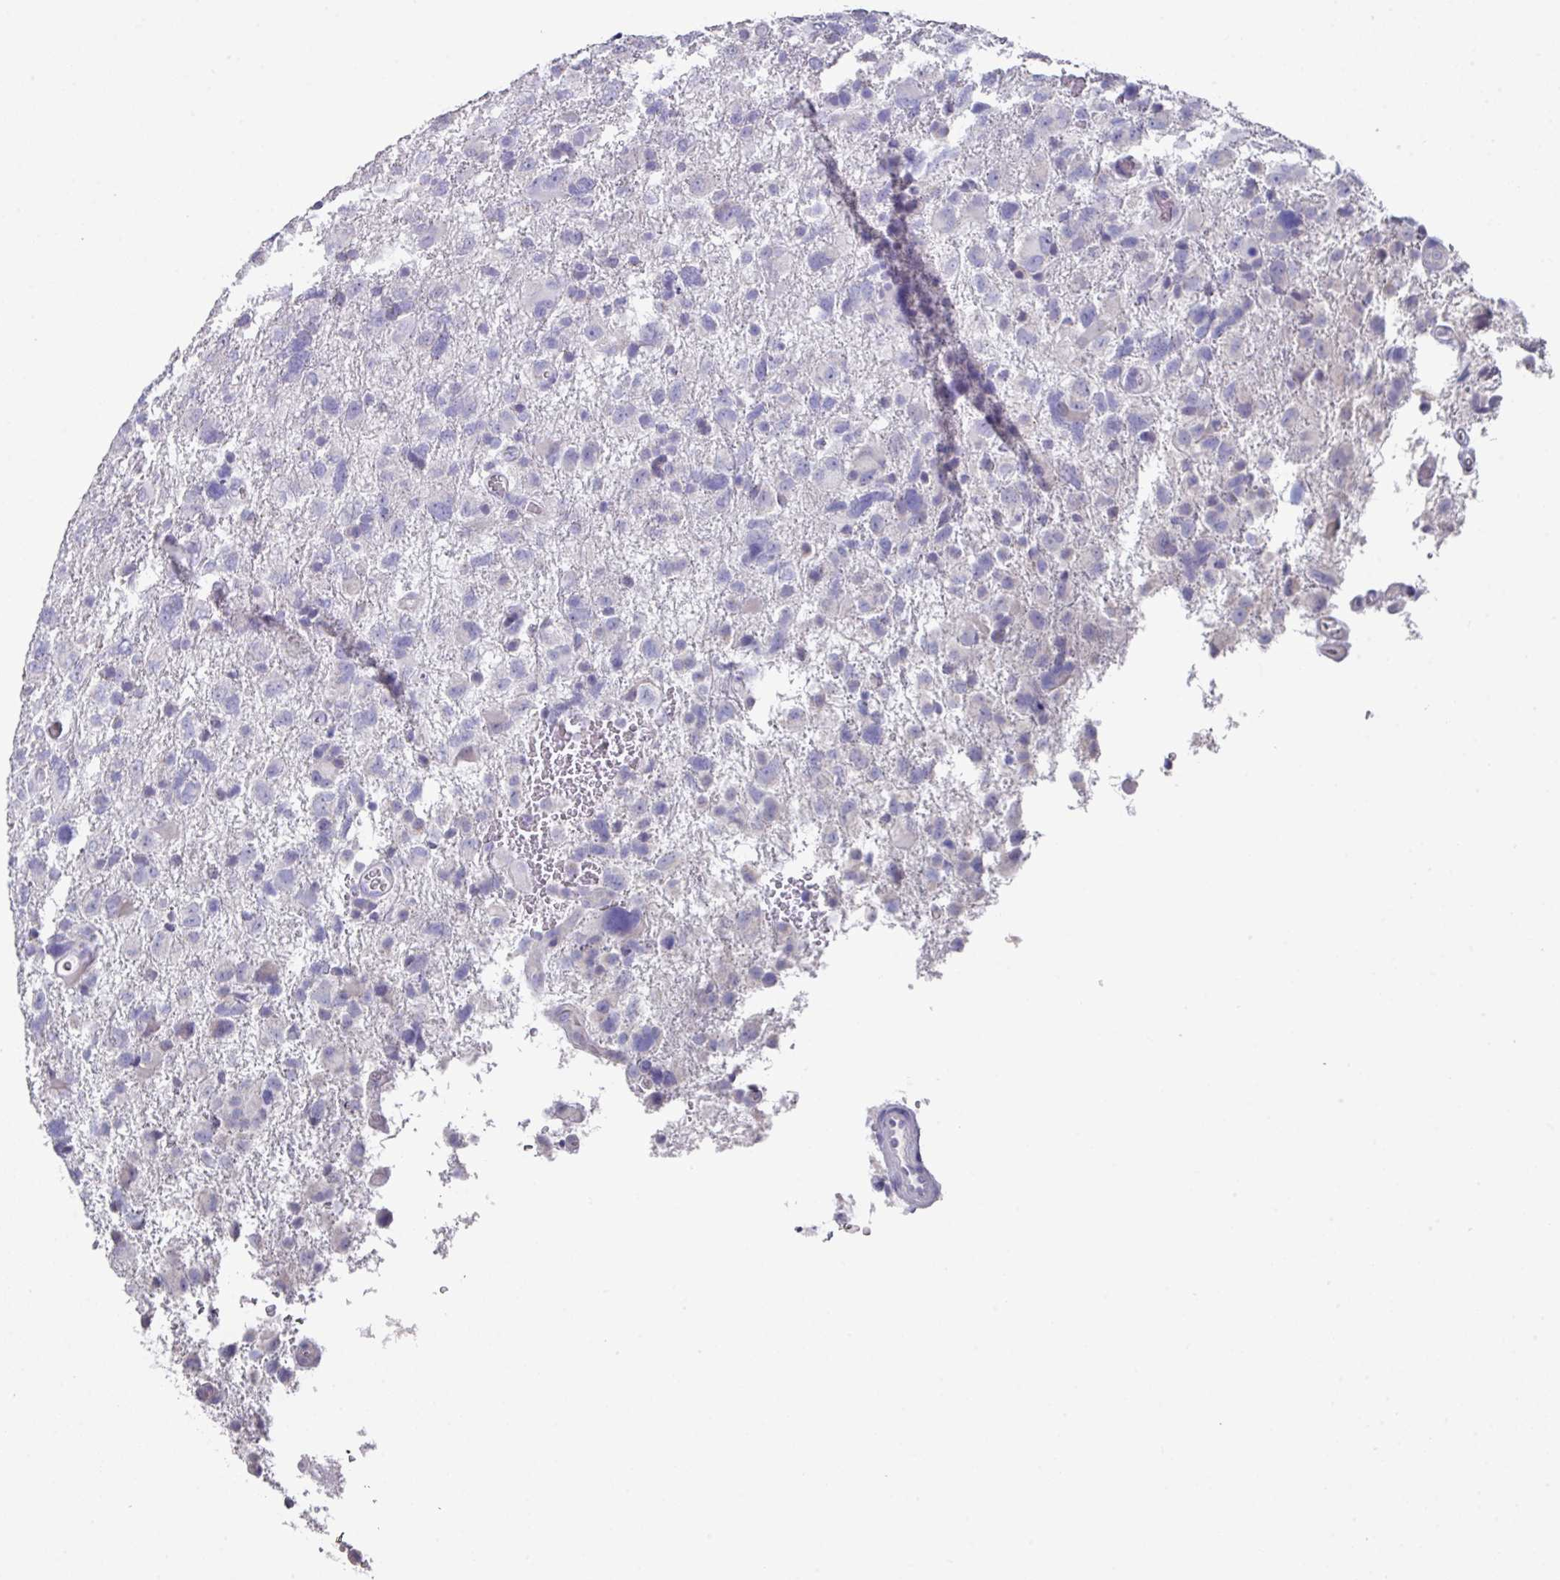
{"staining": {"intensity": "negative", "quantity": "none", "location": "none"}, "tissue": "glioma", "cell_type": "Tumor cells", "image_type": "cancer", "snomed": [{"axis": "morphology", "description": "Glioma, malignant, High grade"}, {"axis": "topography", "description": "Brain"}], "caption": "Immunohistochemical staining of human glioma shows no significant positivity in tumor cells.", "gene": "DAZL", "patient": {"sex": "male", "age": 61}}